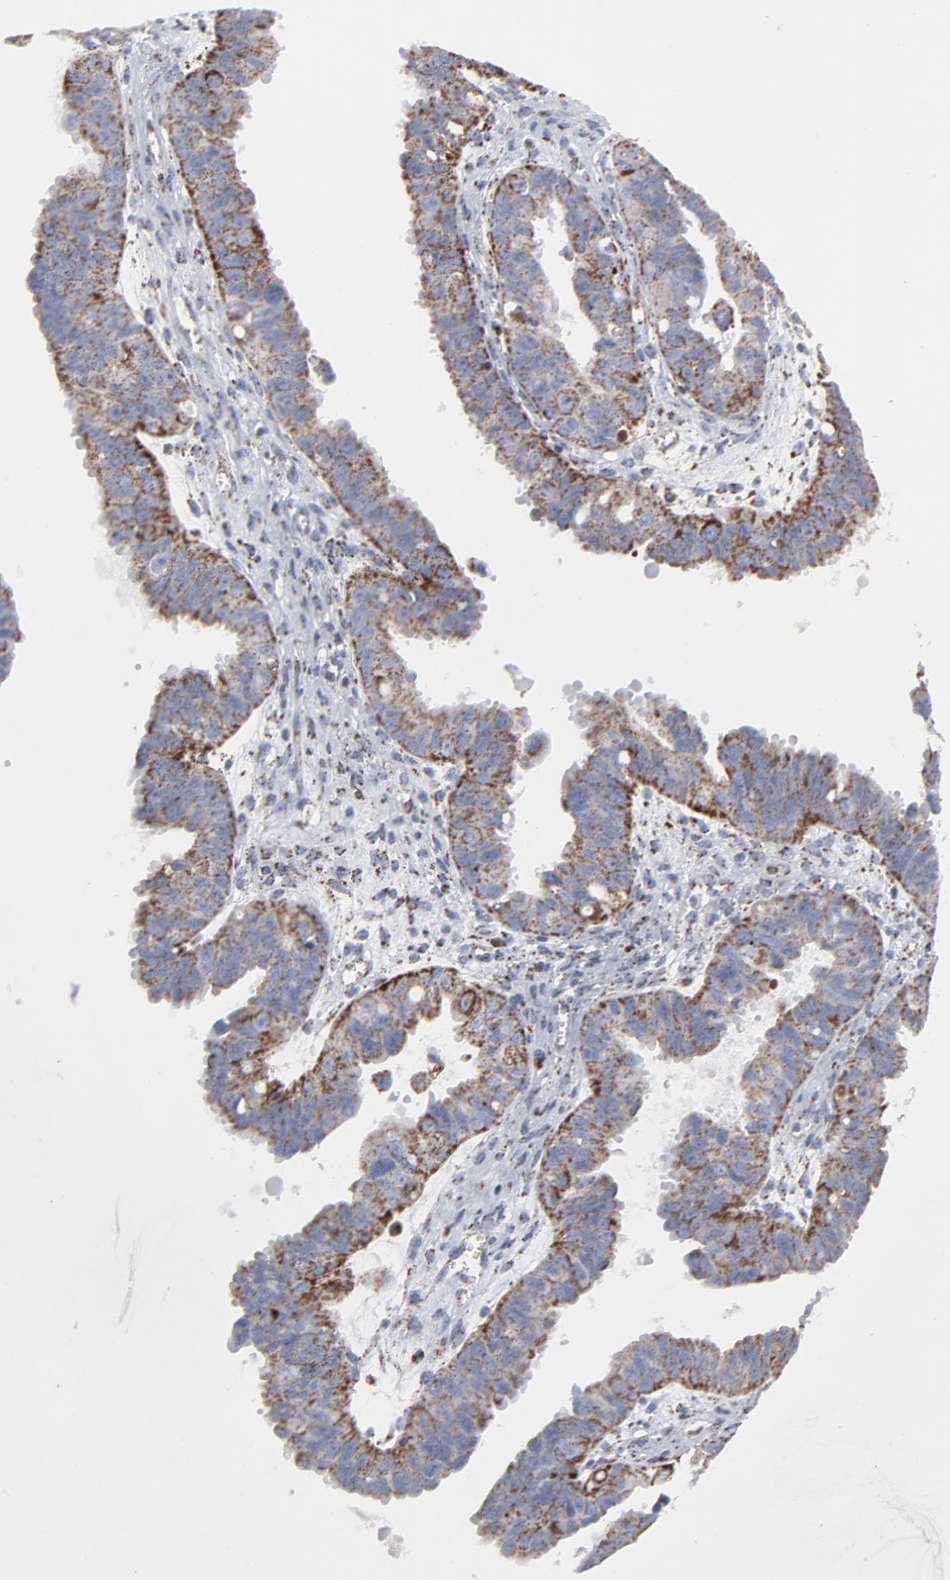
{"staining": {"intensity": "strong", "quantity": "25%-75%", "location": "cytoplasmic/membranous"}, "tissue": "ovarian cancer", "cell_type": "Tumor cells", "image_type": "cancer", "snomed": [{"axis": "morphology", "description": "Carcinoma, endometroid"}, {"axis": "topography", "description": "Ovary"}], "caption": "High-magnification brightfield microscopy of ovarian cancer (endometroid carcinoma) stained with DAB (brown) and counterstained with hematoxylin (blue). tumor cells exhibit strong cytoplasmic/membranous staining is seen in approximately25%-75% of cells.", "gene": "TXNRD2", "patient": {"sex": "female", "age": 85}}